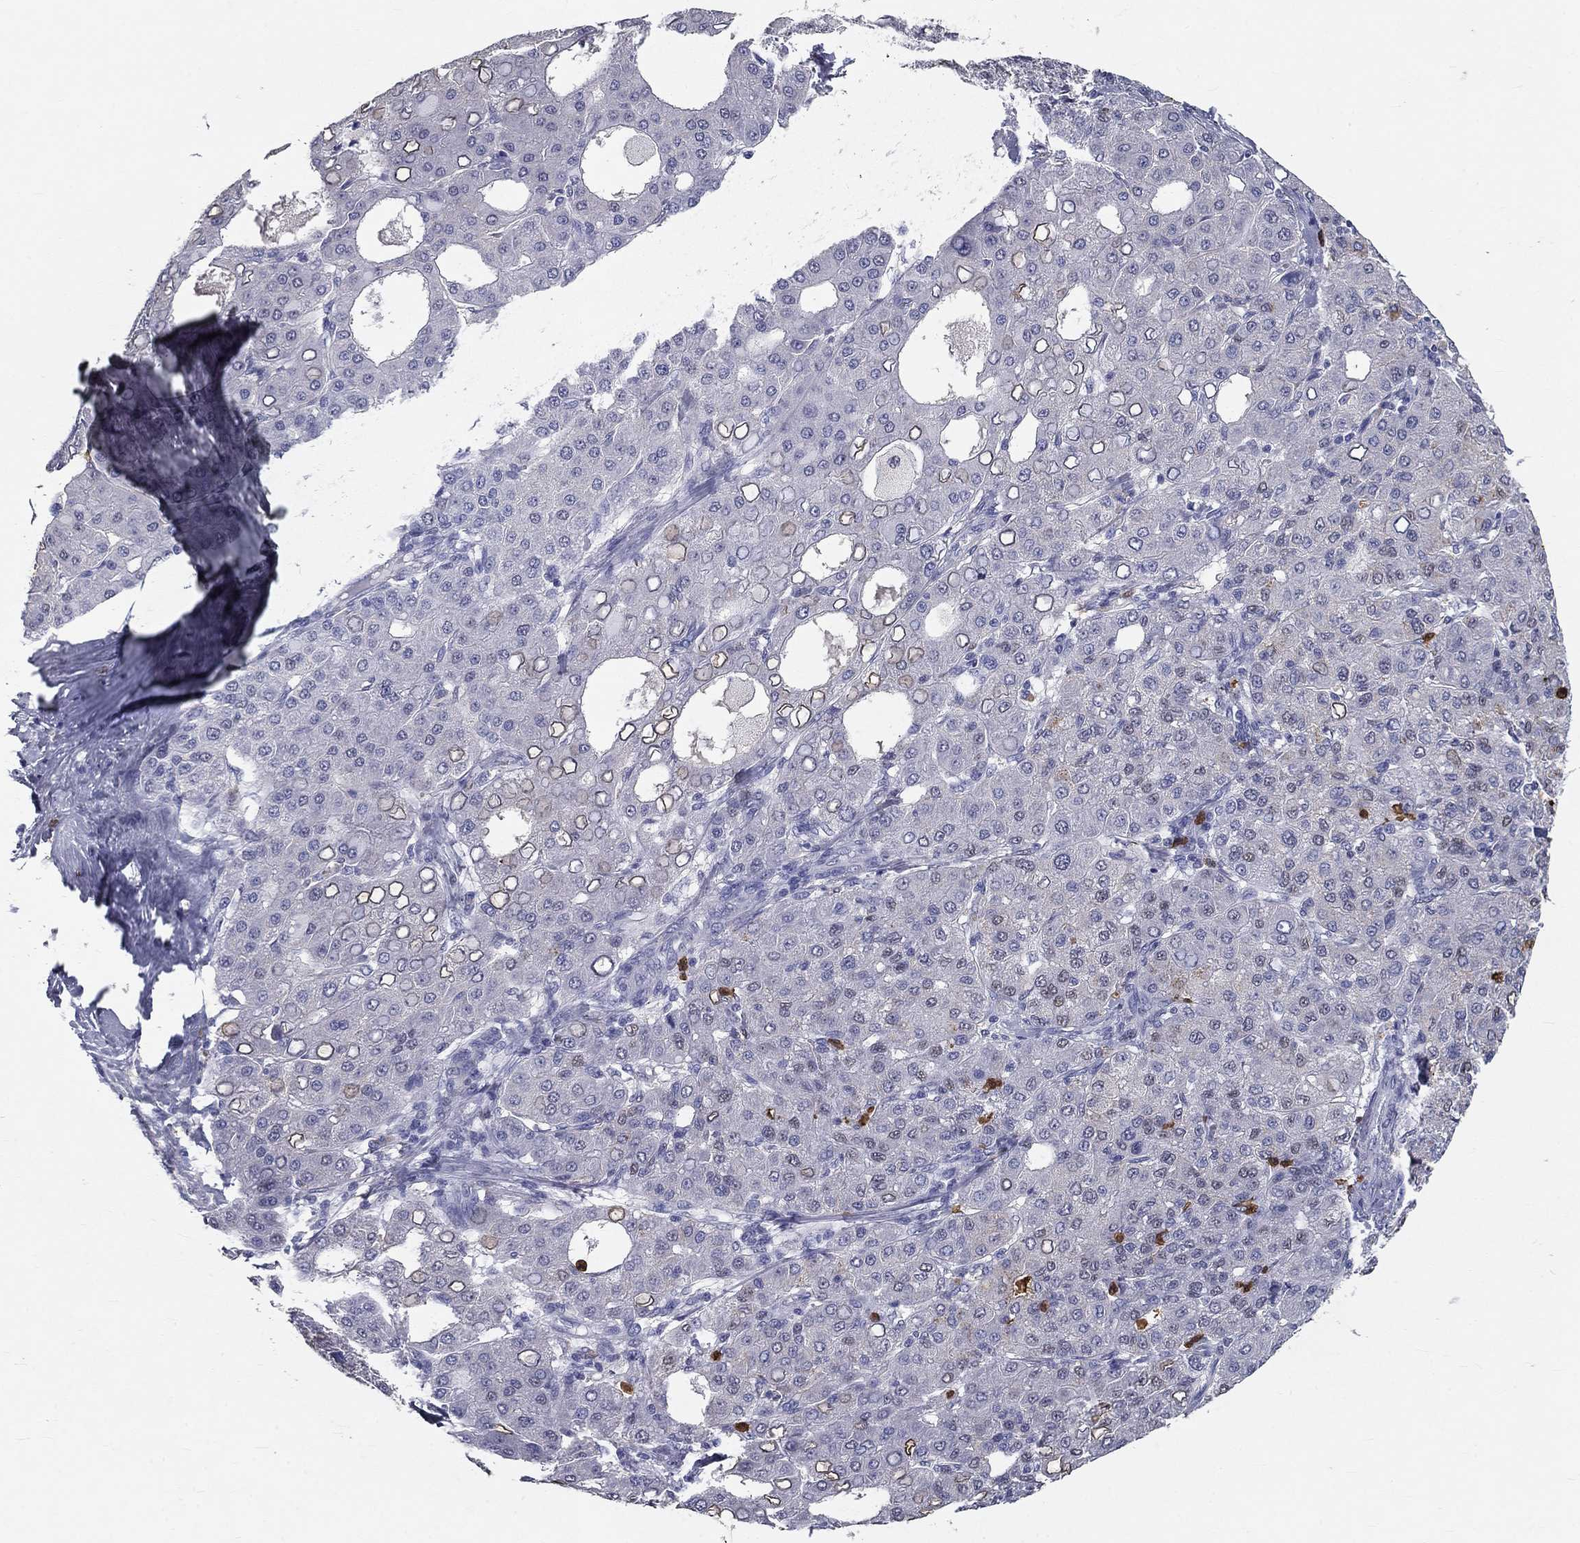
{"staining": {"intensity": "negative", "quantity": "none", "location": "none"}, "tissue": "liver cancer", "cell_type": "Tumor cells", "image_type": "cancer", "snomed": [{"axis": "morphology", "description": "Carcinoma, Hepatocellular, NOS"}, {"axis": "topography", "description": "Liver"}], "caption": "The image demonstrates no significant staining in tumor cells of liver cancer. (DAB immunohistochemistry, high magnification).", "gene": "IGSF8", "patient": {"sex": "male", "age": 65}}